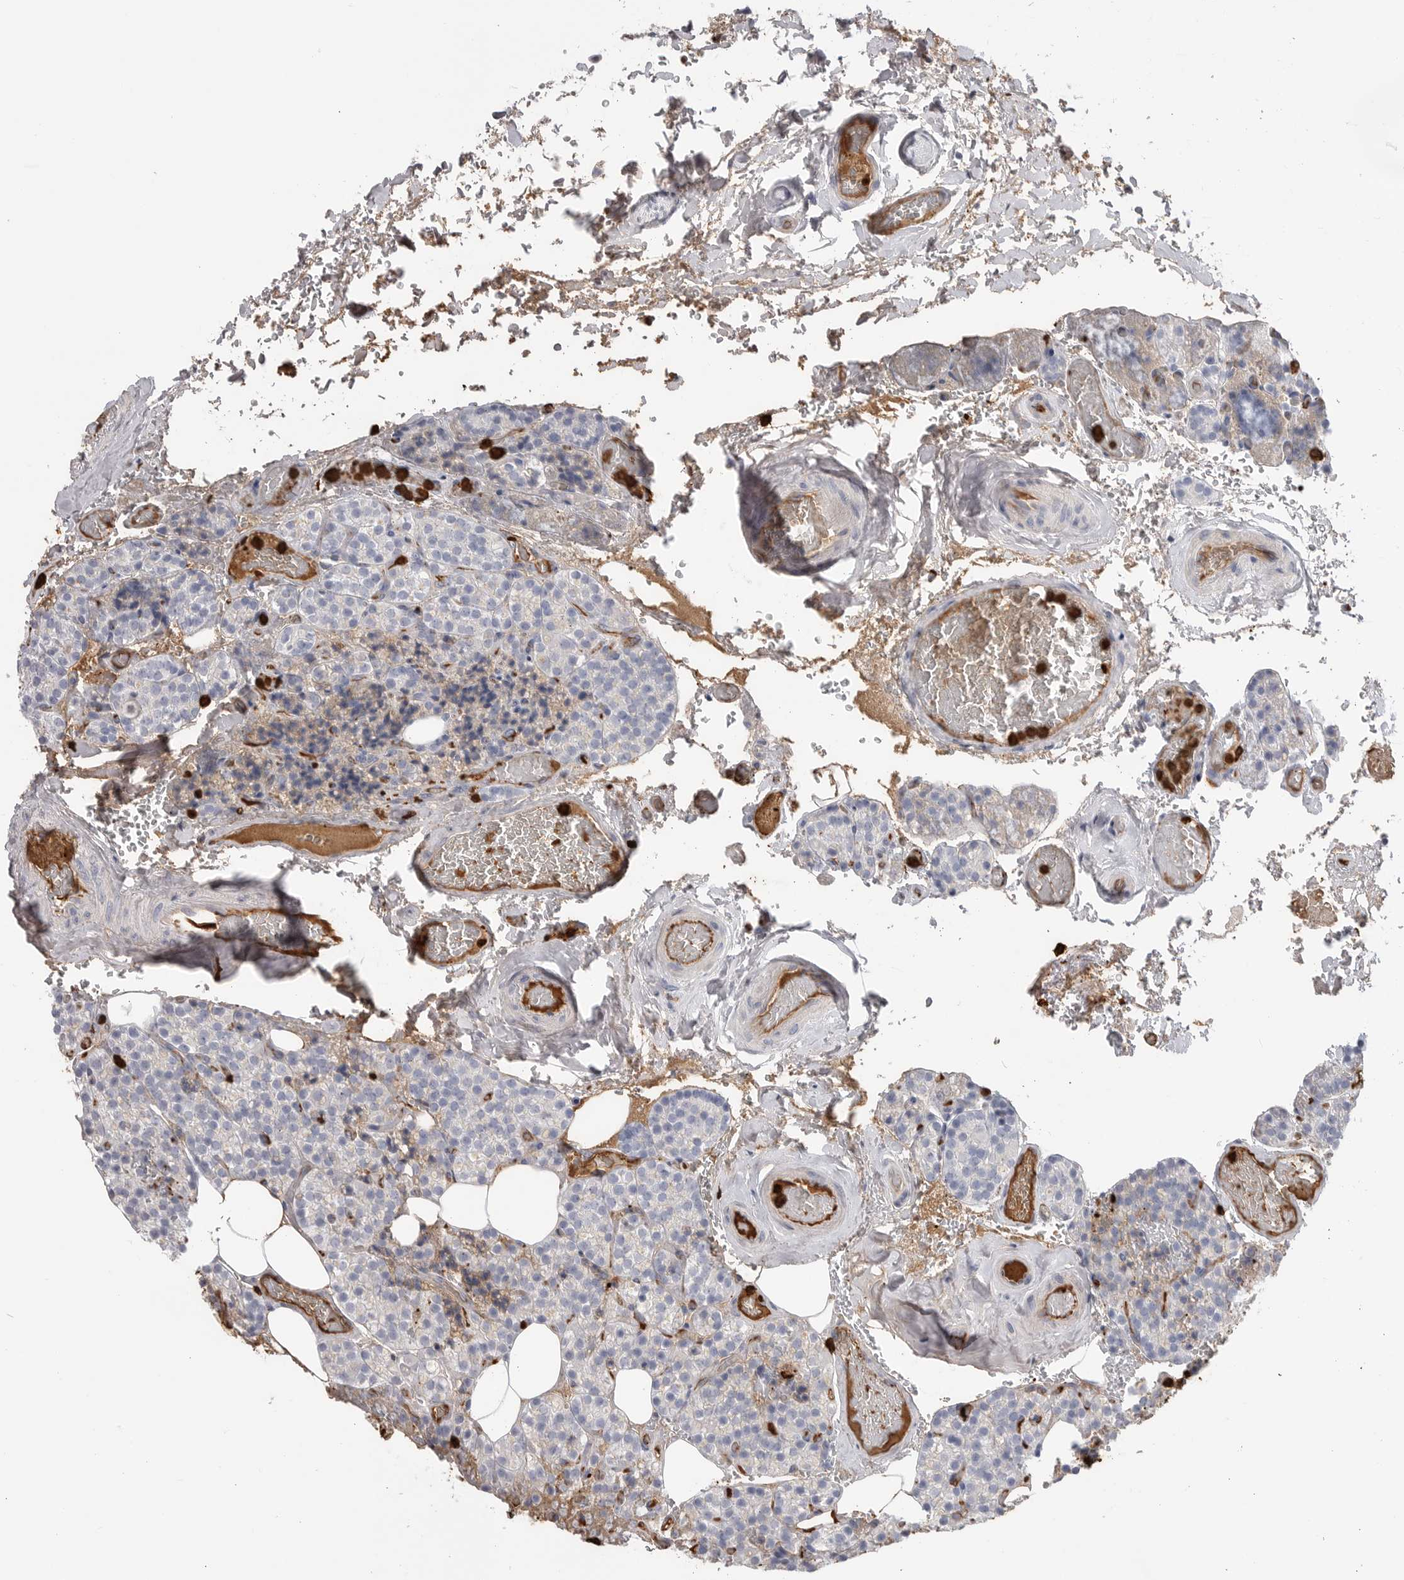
{"staining": {"intensity": "negative", "quantity": "none", "location": "none"}, "tissue": "parathyroid gland", "cell_type": "Glandular cells", "image_type": "normal", "snomed": [{"axis": "morphology", "description": "Normal tissue, NOS"}, {"axis": "topography", "description": "Parathyroid gland"}], "caption": "This micrograph is of normal parathyroid gland stained with immunohistochemistry (IHC) to label a protein in brown with the nuclei are counter-stained blue. There is no expression in glandular cells. (Stains: DAB immunohistochemistry (IHC) with hematoxylin counter stain, Microscopy: brightfield microscopy at high magnification).", "gene": "CYB561D1", "patient": {"sex": "male", "age": 87}}